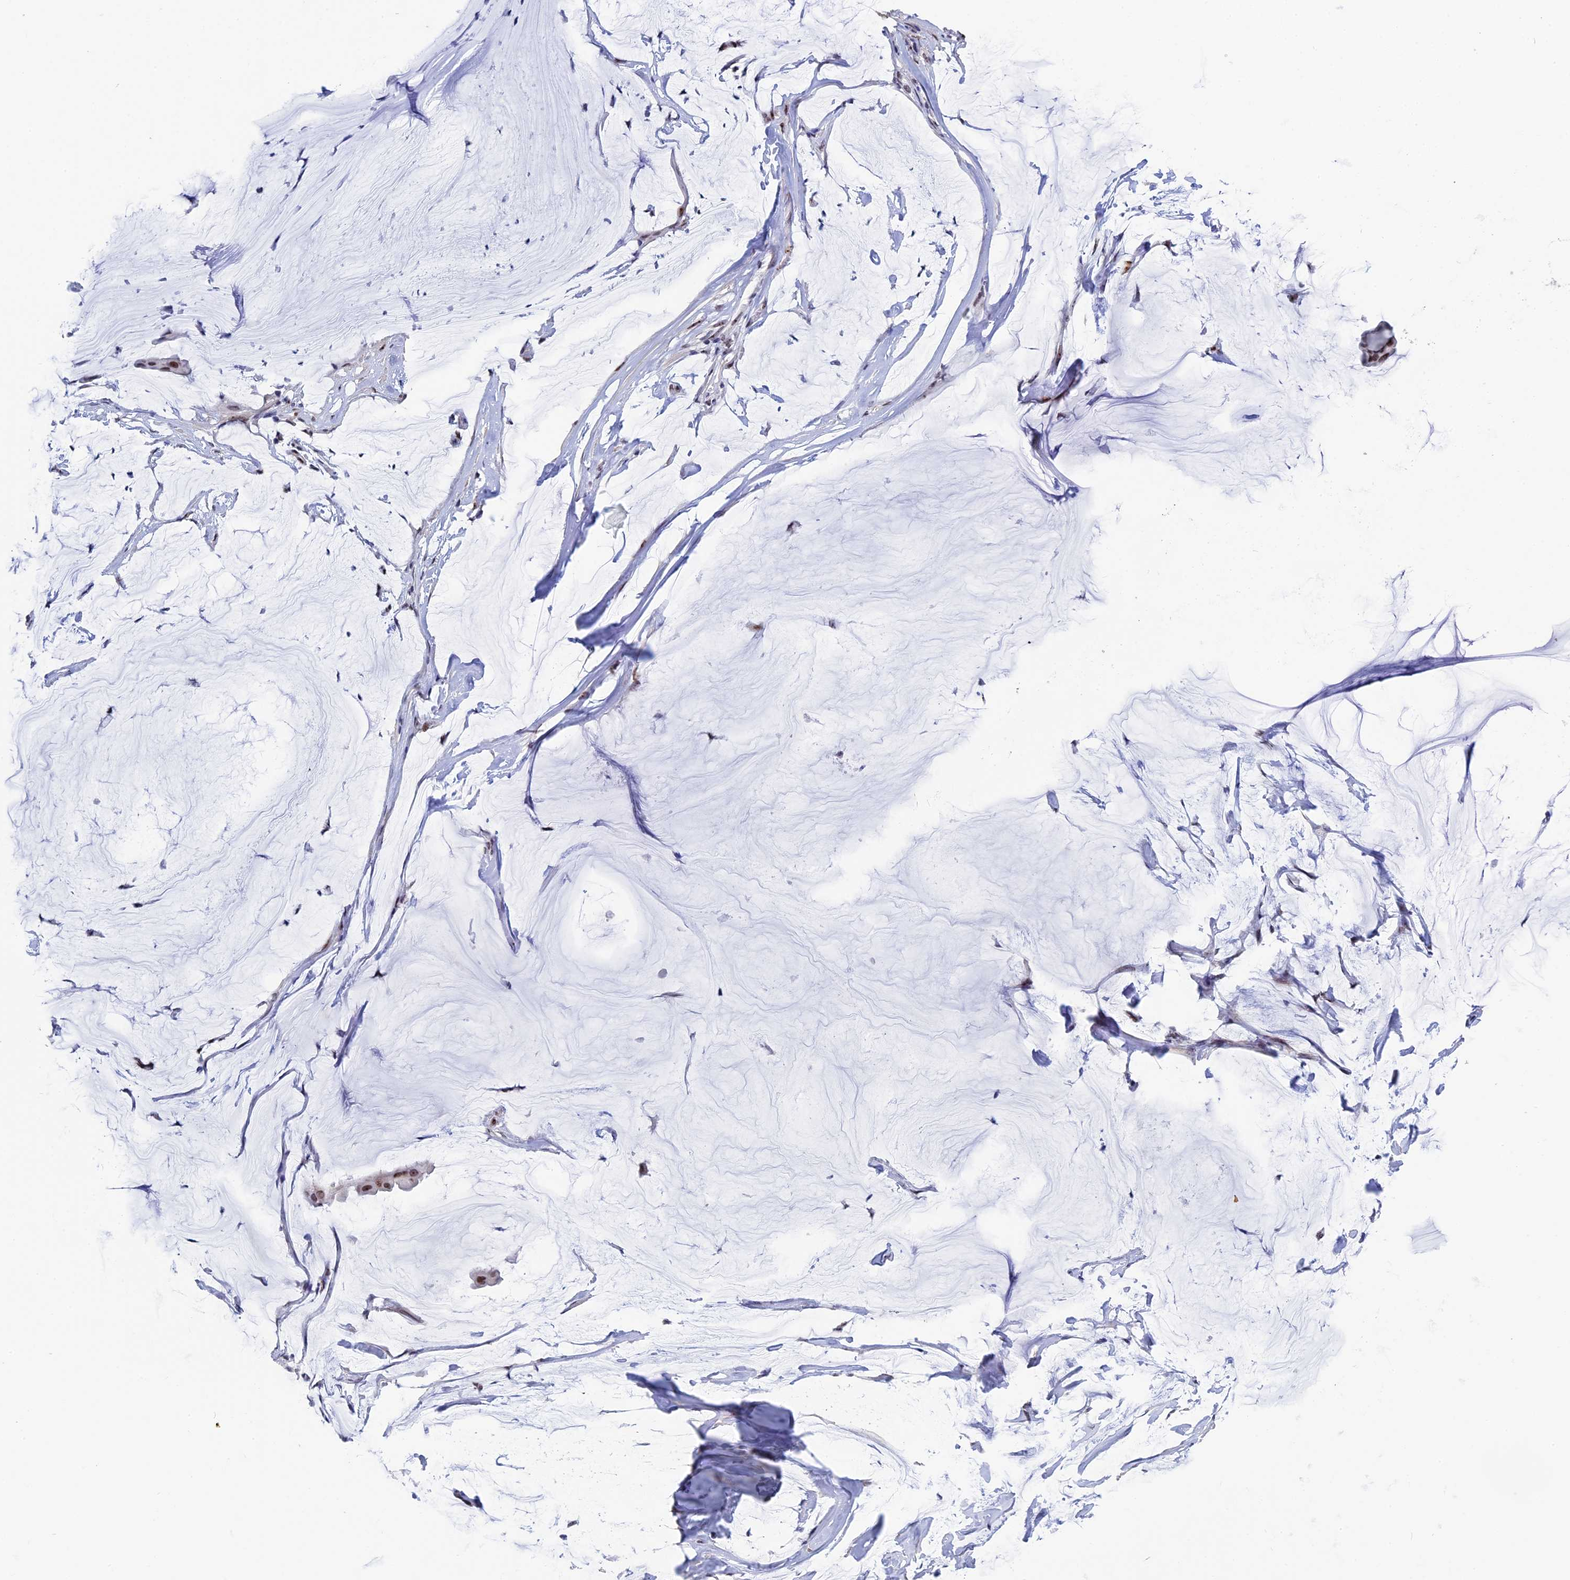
{"staining": {"intensity": "moderate", "quantity": ">75%", "location": "nuclear"}, "tissue": "ovarian cancer", "cell_type": "Tumor cells", "image_type": "cancer", "snomed": [{"axis": "morphology", "description": "Cystadenocarcinoma, mucinous, NOS"}, {"axis": "topography", "description": "Ovary"}], "caption": "Moderate nuclear positivity is appreciated in approximately >75% of tumor cells in ovarian cancer (mucinous cystadenocarcinoma).", "gene": "CCDC86", "patient": {"sex": "female", "age": 73}}